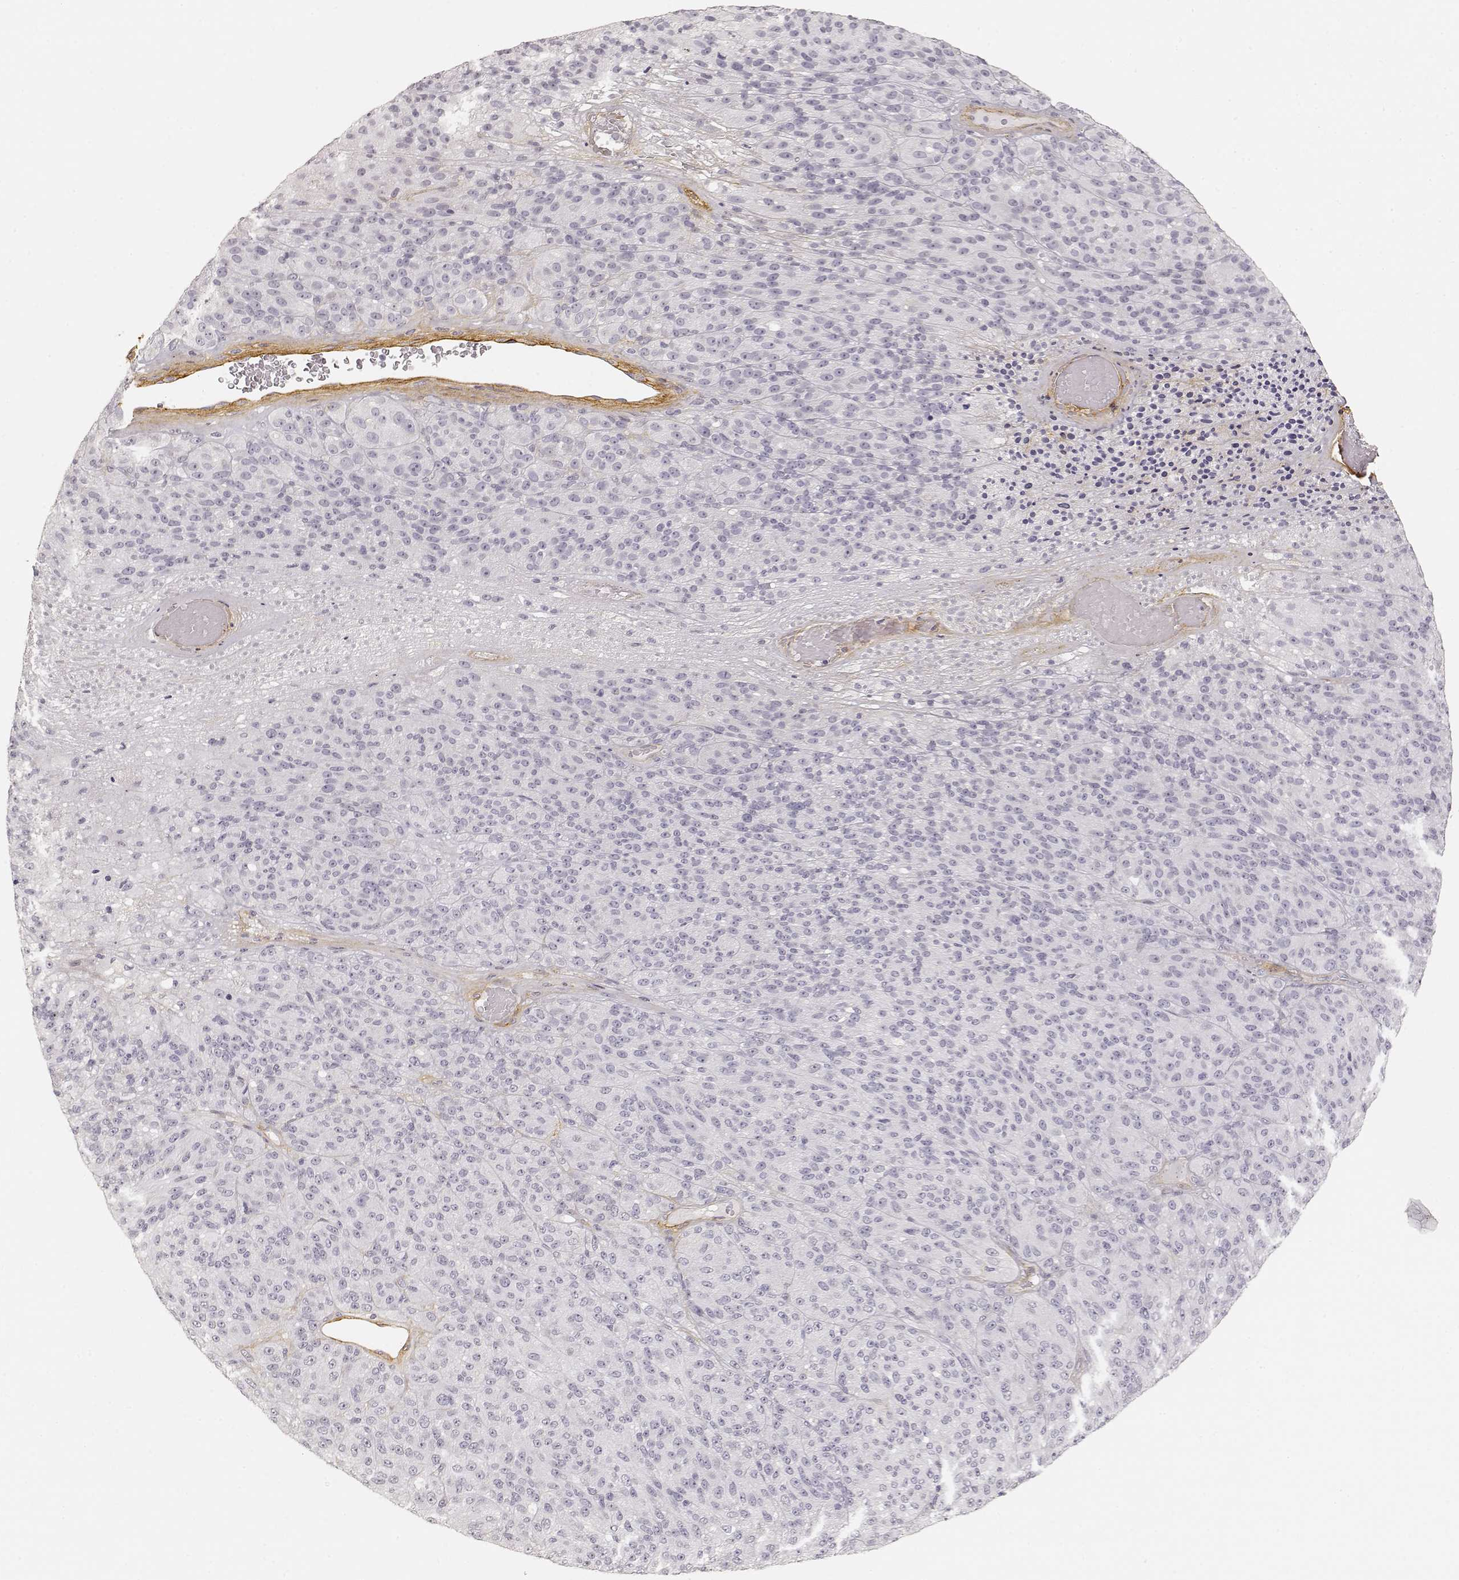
{"staining": {"intensity": "negative", "quantity": "none", "location": "none"}, "tissue": "melanoma", "cell_type": "Tumor cells", "image_type": "cancer", "snomed": [{"axis": "morphology", "description": "Malignant melanoma, Metastatic site"}, {"axis": "topography", "description": "Brain"}], "caption": "Immunohistochemistry (IHC) histopathology image of malignant melanoma (metastatic site) stained for a protein (brown), which demonstrates no expression in tumor cells.", "gene": "LAMA4", "patient": {"sex": "female", "age": 56}}